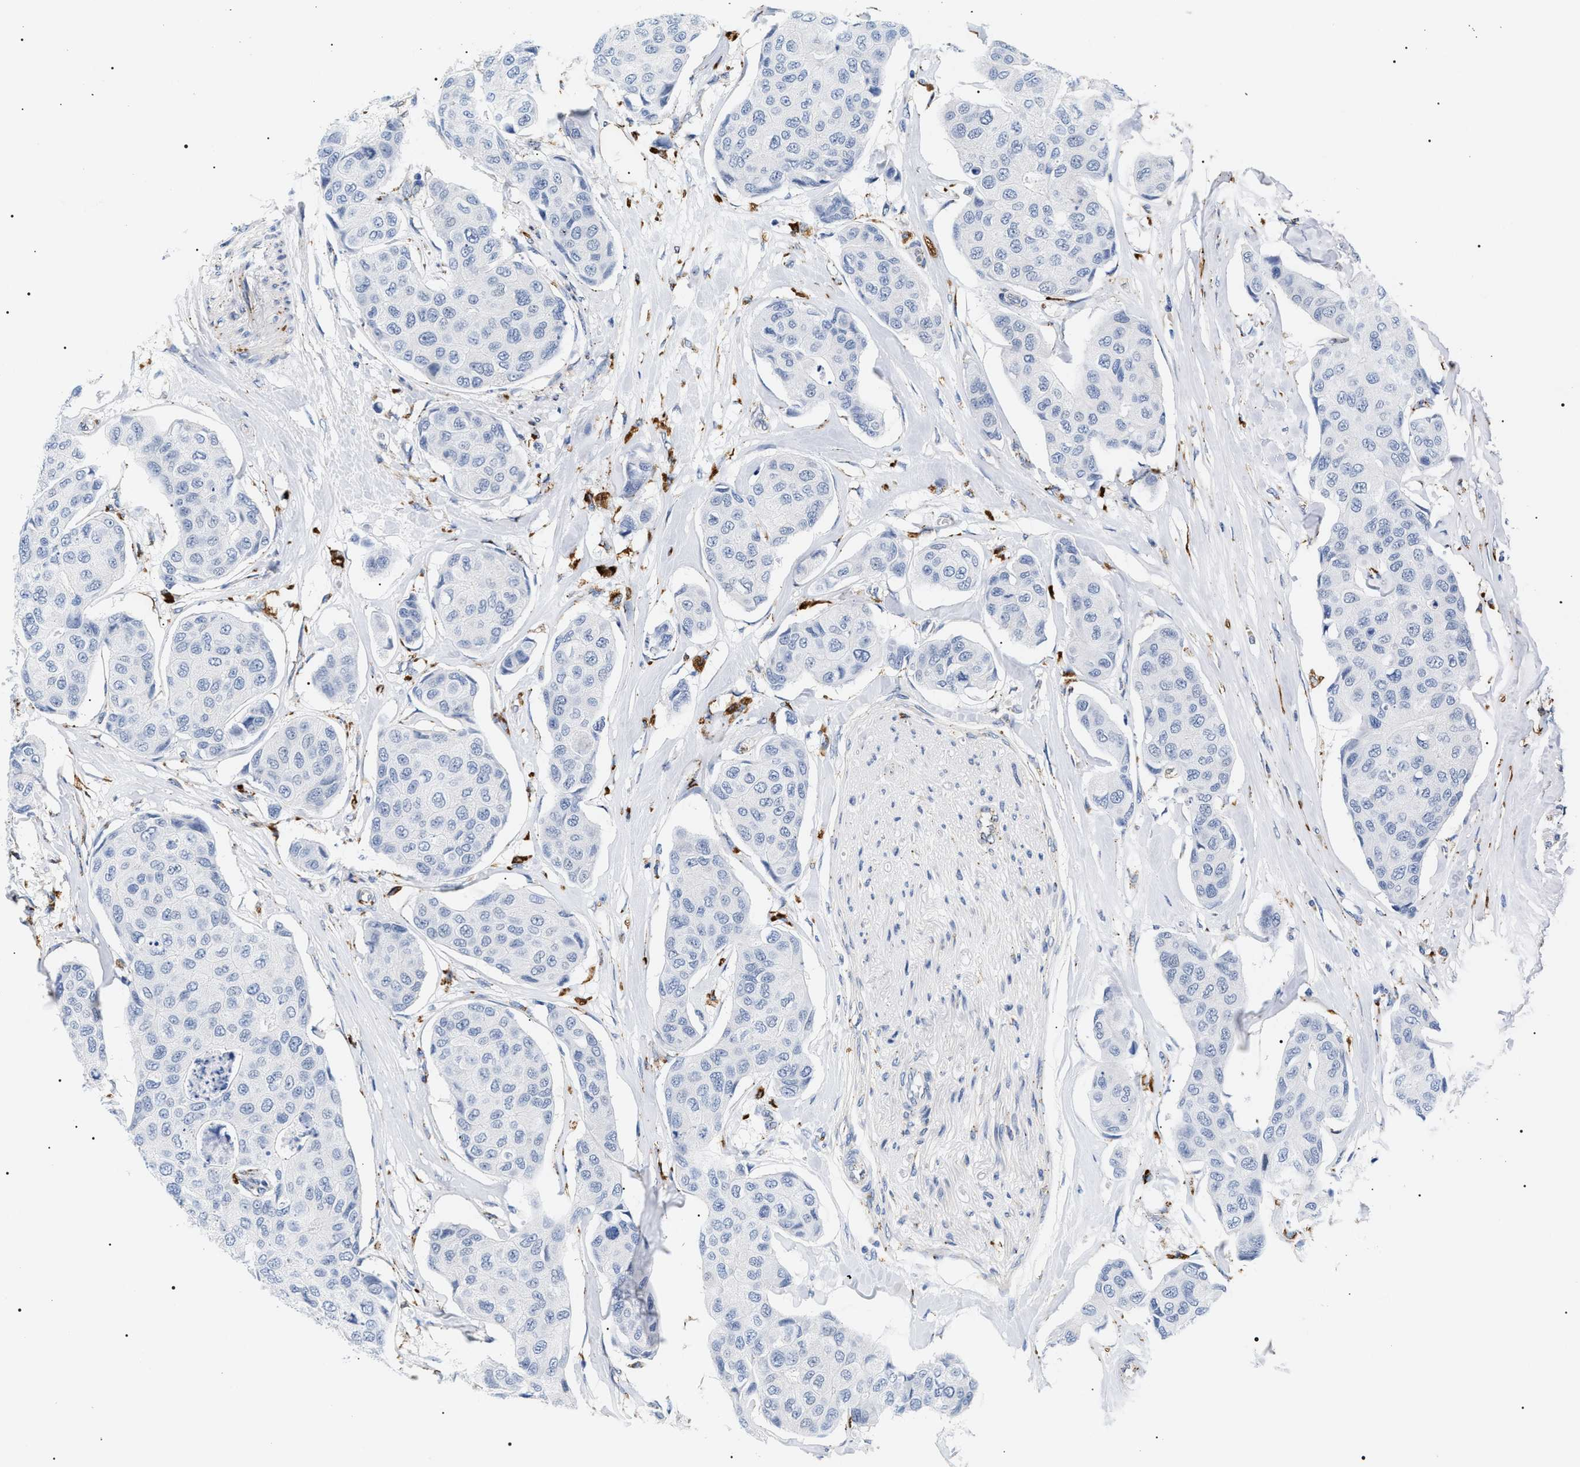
{"staining": {"intensity": "negative", "quantity": "none", "location": "none"}, "tissue": "breast cancer", "cell_type": "Tumor cells", "image_type": "cancer", "snomed": [{"axis": "morphology", "description": "Duct carcinoma"}, {"axis": "topography", "description": "Breast"}], "caption": "IHC histopathology image of neoplastic tissue: breast infiltrating ductal carcinoma stained with DAB (3,3'-diaminobenzidine) reveals no significant protein staining in tumor cells. Brightfield microscopy of immunohistochemistry stained with DAB (3,3'-diaminobenzidine) (brown) and hematoxylin (blue), captured at high magnification.", "gene": "HSD17B11", "patient": {"sex": "female", "age": 80}}